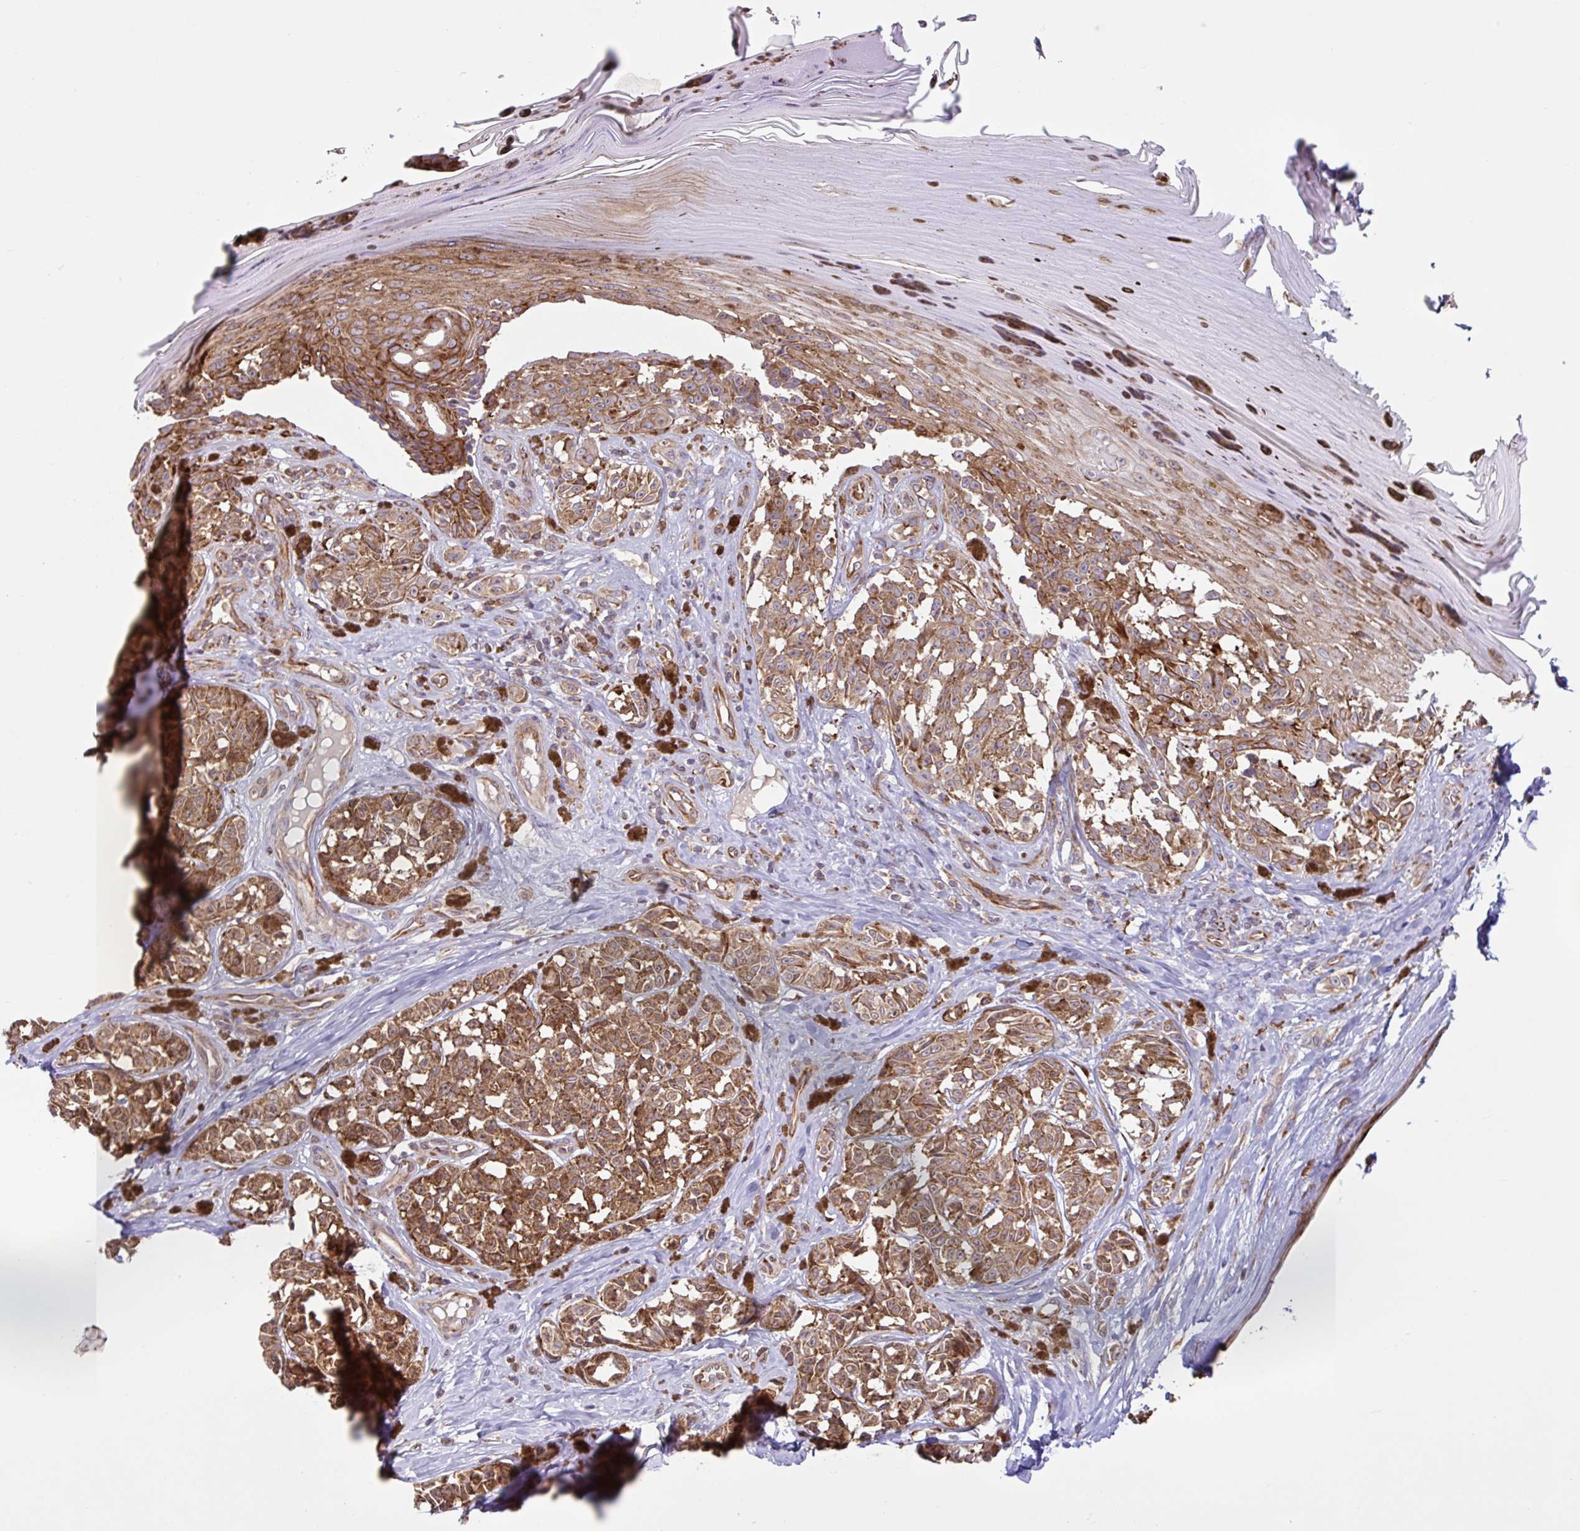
{"staining": {"intensity": "moderate", "quantity": ">75%", "location": "cytoplasmic/membranous"}, "tissue": "melanoma", "cell_type": "Tumor cells", "image_type": "cancer", "snomed": [{"axis": "morphology", "description": "Malignant melanoma, NOS"}, {"axis": "topography", "description": "Skin"}], "caption": "Brown immunohistochemical staining in human malignant melanoma displays moderate cytoplasmic/membranous staining in approximately >75% of tumor cells.", "gene": "NTPCR", "patient": {"sex": "female", "age": 65}}